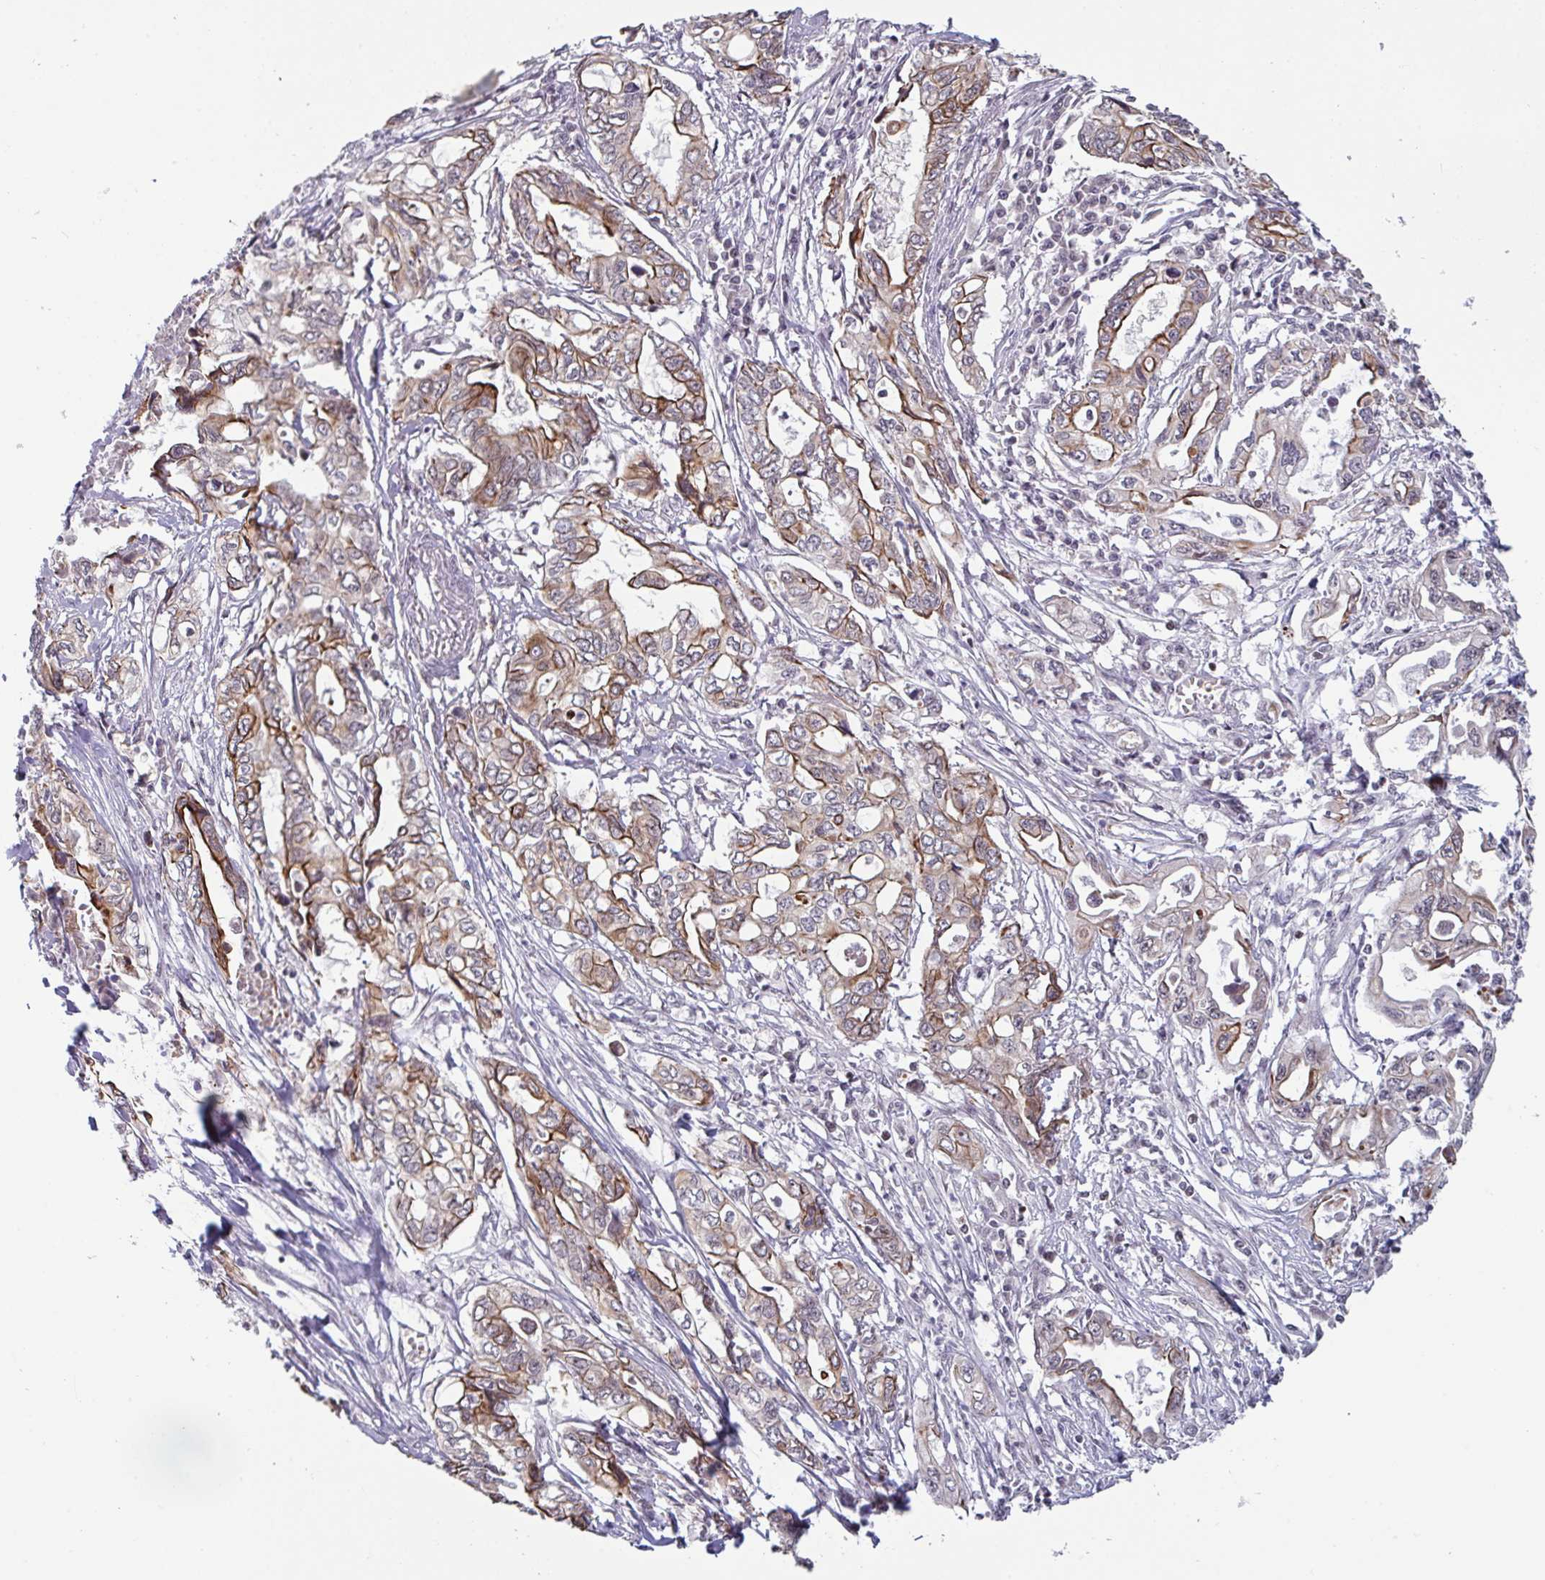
{"staining": {"intensity": "strong", "quantity": "25%-75%", "location": "cytoplasmic/membranous"}, "tissue": "pancreatic cancer", "cell_type": "Tumor cells", "image_type": "cancer", "snomed": [{"axis": "morphology", "description": "Adenocarcinoma, NOS"}, {"axis": "topography", "description": "Pancreas"}], "caption": "Protein analysis of adenocarcinoma (pancreatic) tissue shows strong cytoplasmic/membranous positivity in approximately 25%-75% of tumor cells. The staining was performed using DAB to visualize the protein expression in brown, while the nuclei were stained in blue with hematoxylin (Magnification: 20x).", "gene": "NLRP13", "patient": {"sex": "male", "age": 68}}